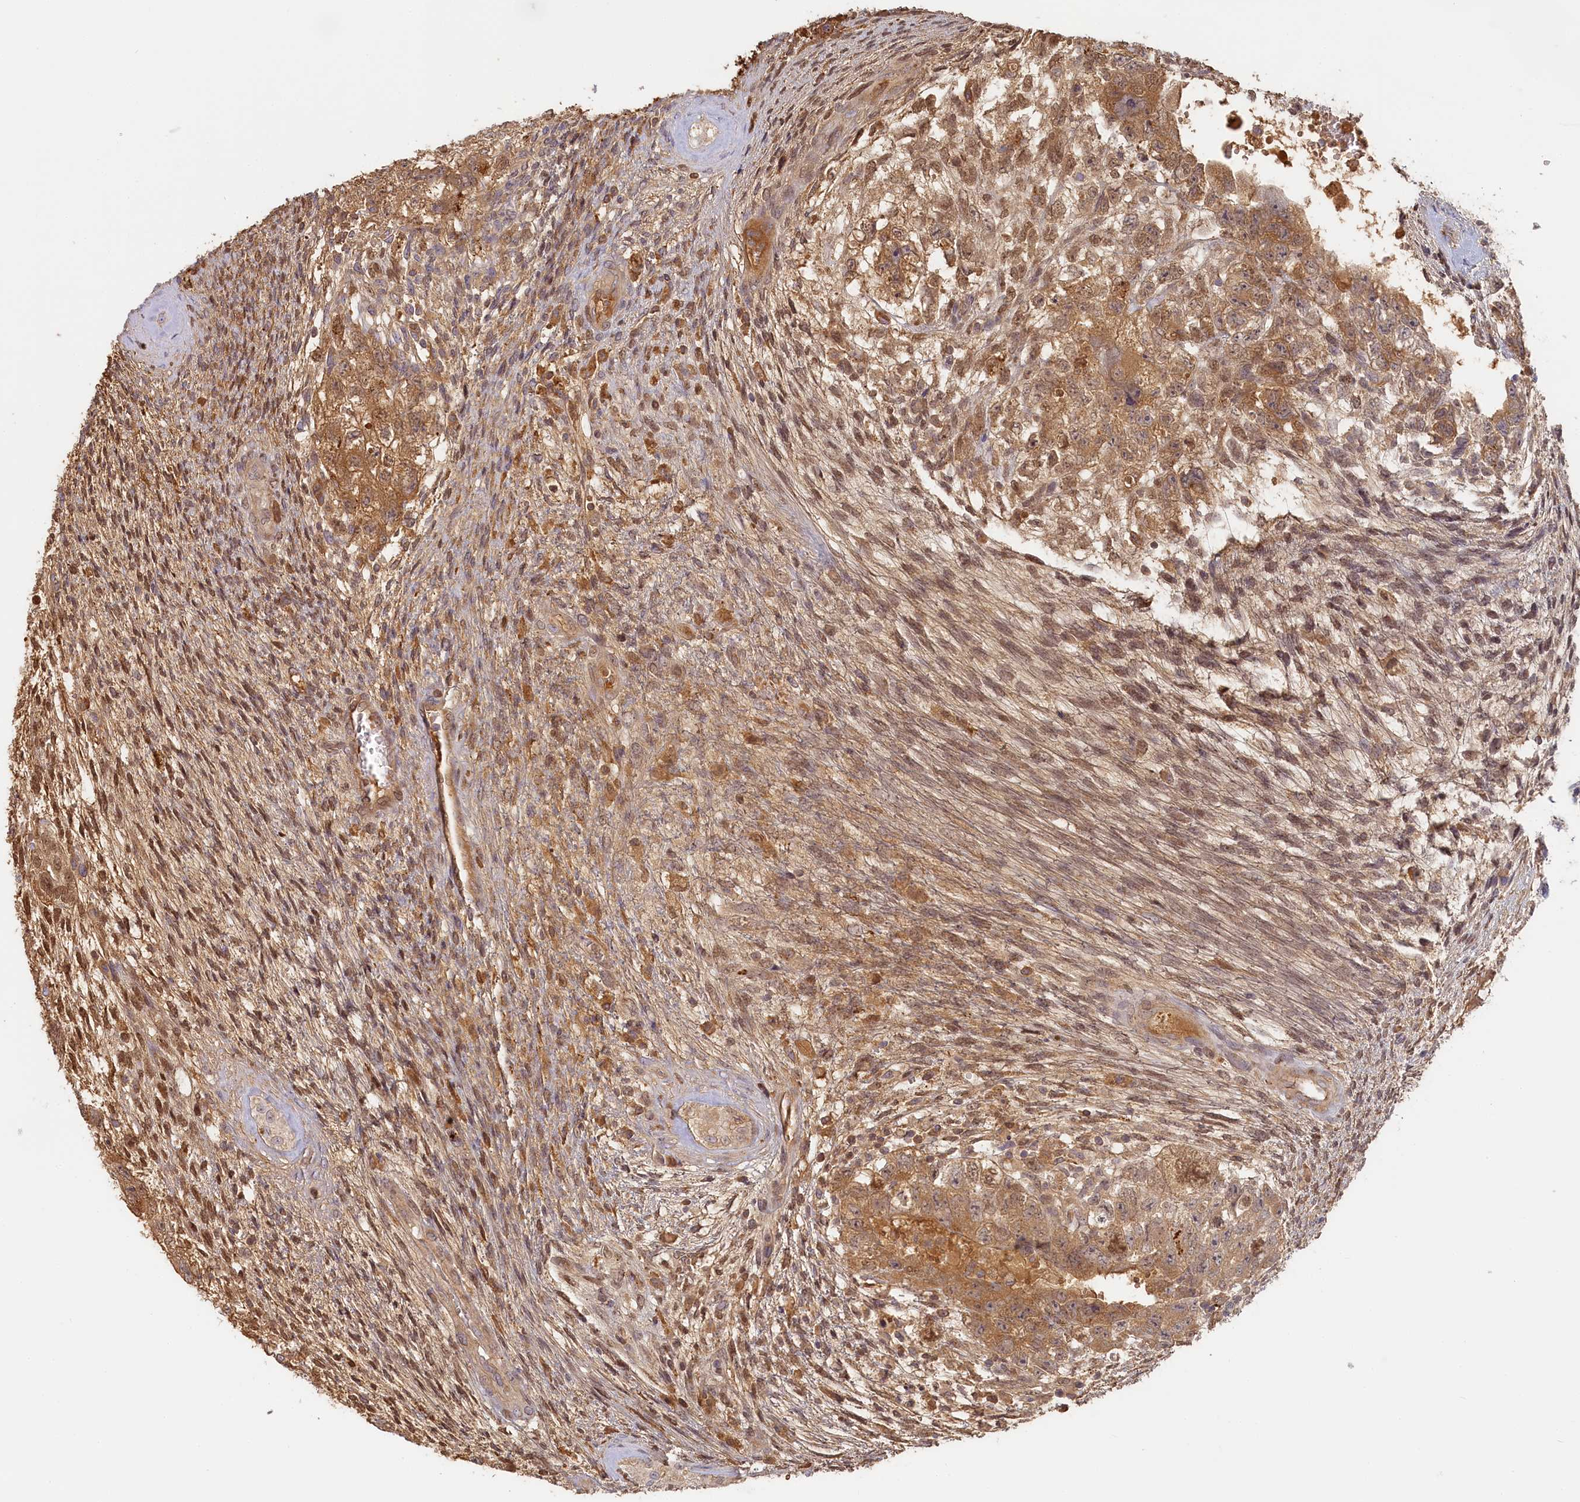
{"staining": {"intensity": "moderate", "quantity": ">75%", "location": "cytoplasmic/membranous"}, "tissue": "testis cancer", "cell_type": "Tumor cells", "image_type": "cancer", "snomed": [{"axis": "morphology", "description": "Carcinoma, Embryonal, NOS"}, {"axis": "topography", "description": "Testis"}], "caption": "This photomicrograph shows testis embryonal carcinoma stained with immunohistochemistry (IHC) to label a protein in brown. The cytoplasmic/membranous of tumor cells show moderate positivity for the protein. Nuclei are counter-stained blue.", "gene": "STX16", "patient": {"sex": "male", "age": 26}}